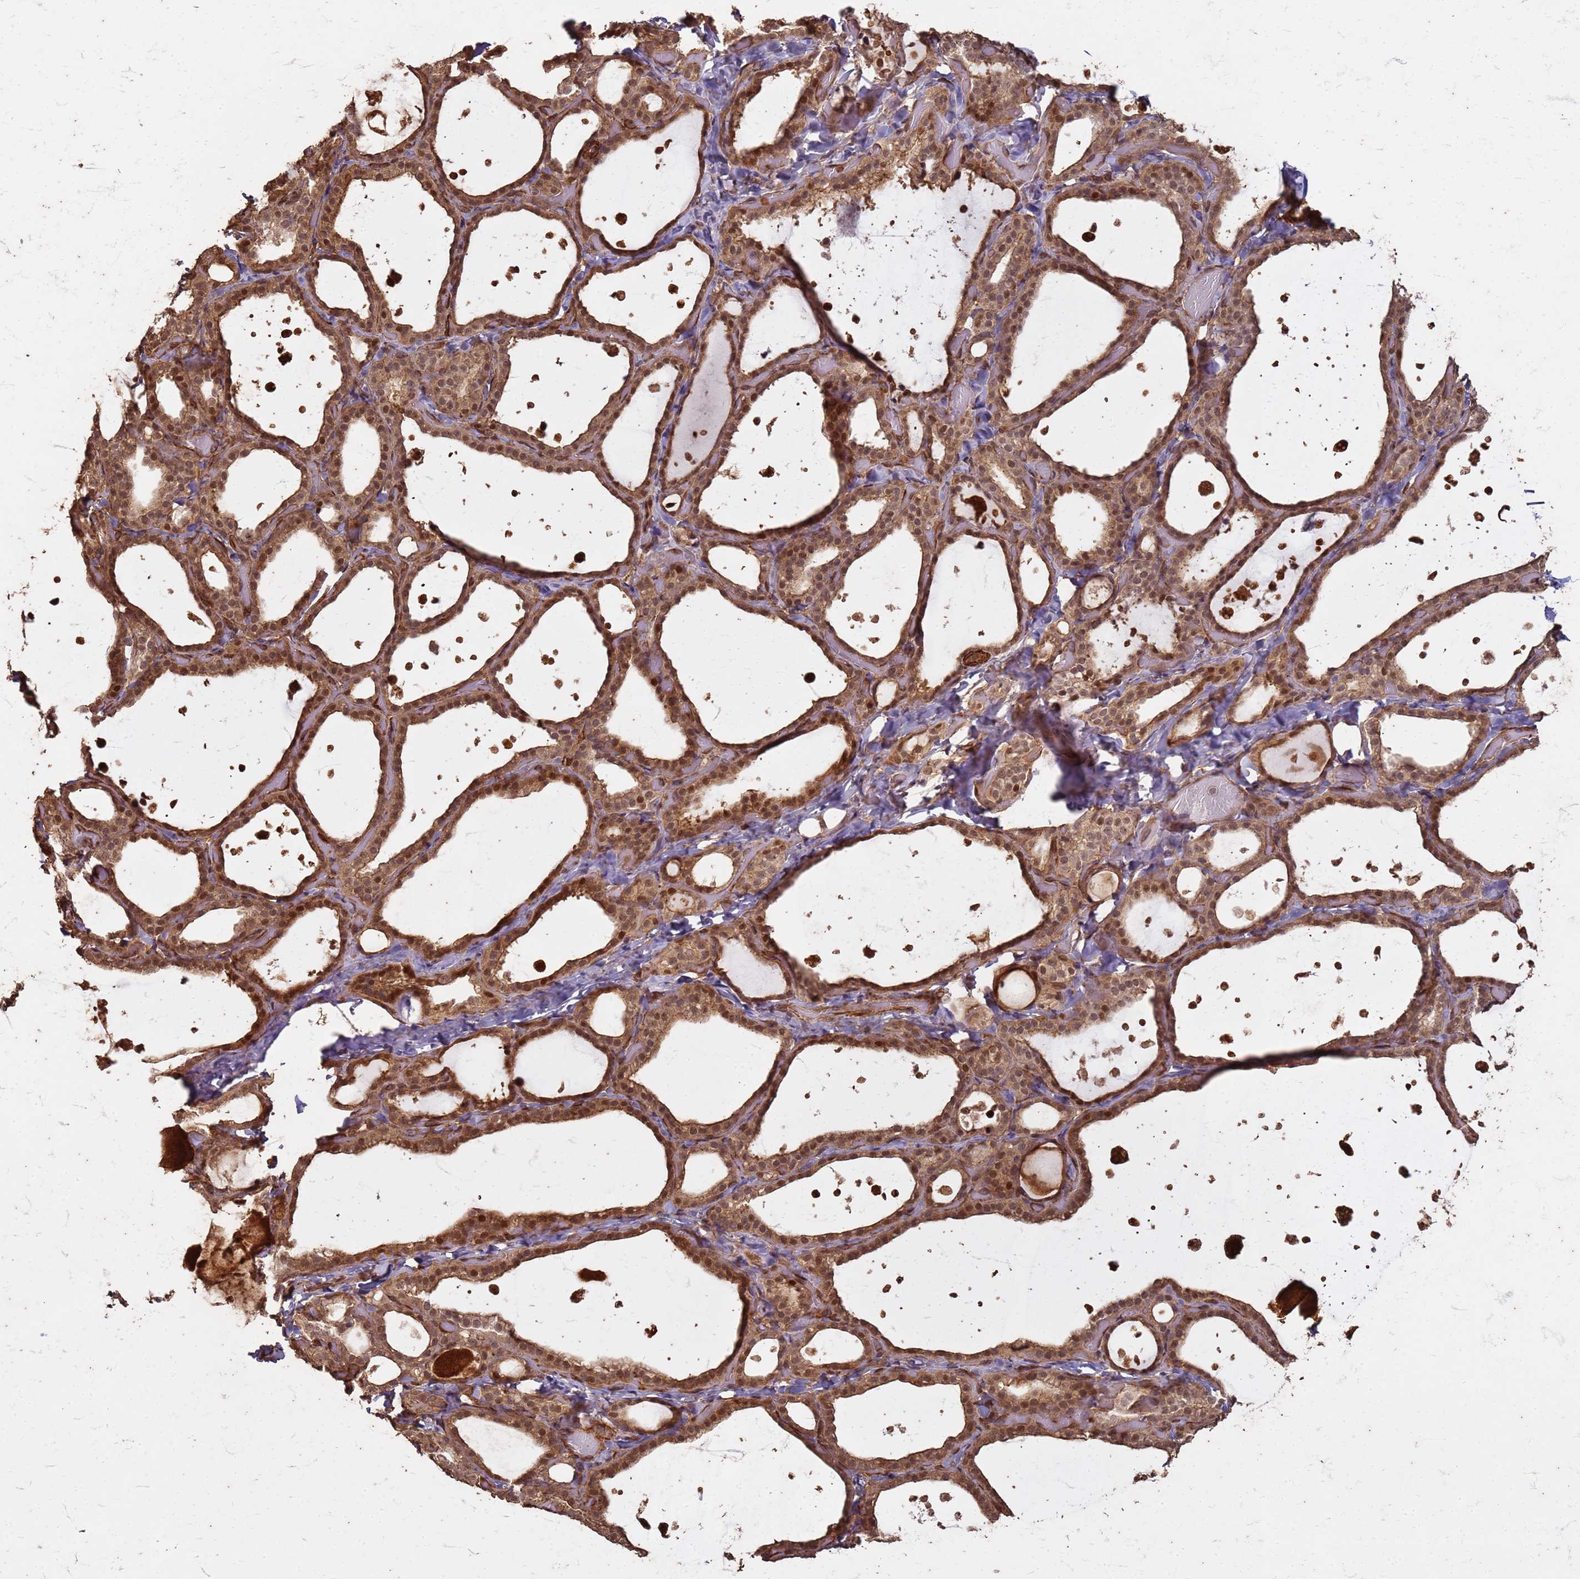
{"staining": {"intensity": "moderate", "quantity": ">75%", "location": "cytoplasmic/membranous,nuclear"}, "tissue": "thyroid gland", "cell_type": "Glandular cells", "image_type": "normal", "snomed": [{"axis": "morphology", "description": "Normal tissue, NOS"}, {"axis": "topography", "description": "Thyroid gland"}], "caption": "IHC photomicrograph of normal thyroid gland: thyroid gland stained using immunohistochemistry shows medium levels of moderate protein expression localized specifically in the cytoplasmic/membranous,nuclear of glandular cells, appearing as a cytoplasmic/membranous,nuclear brown color.", "gene": "KIF26A", "patient": {"sex": "female", "age": 44}}